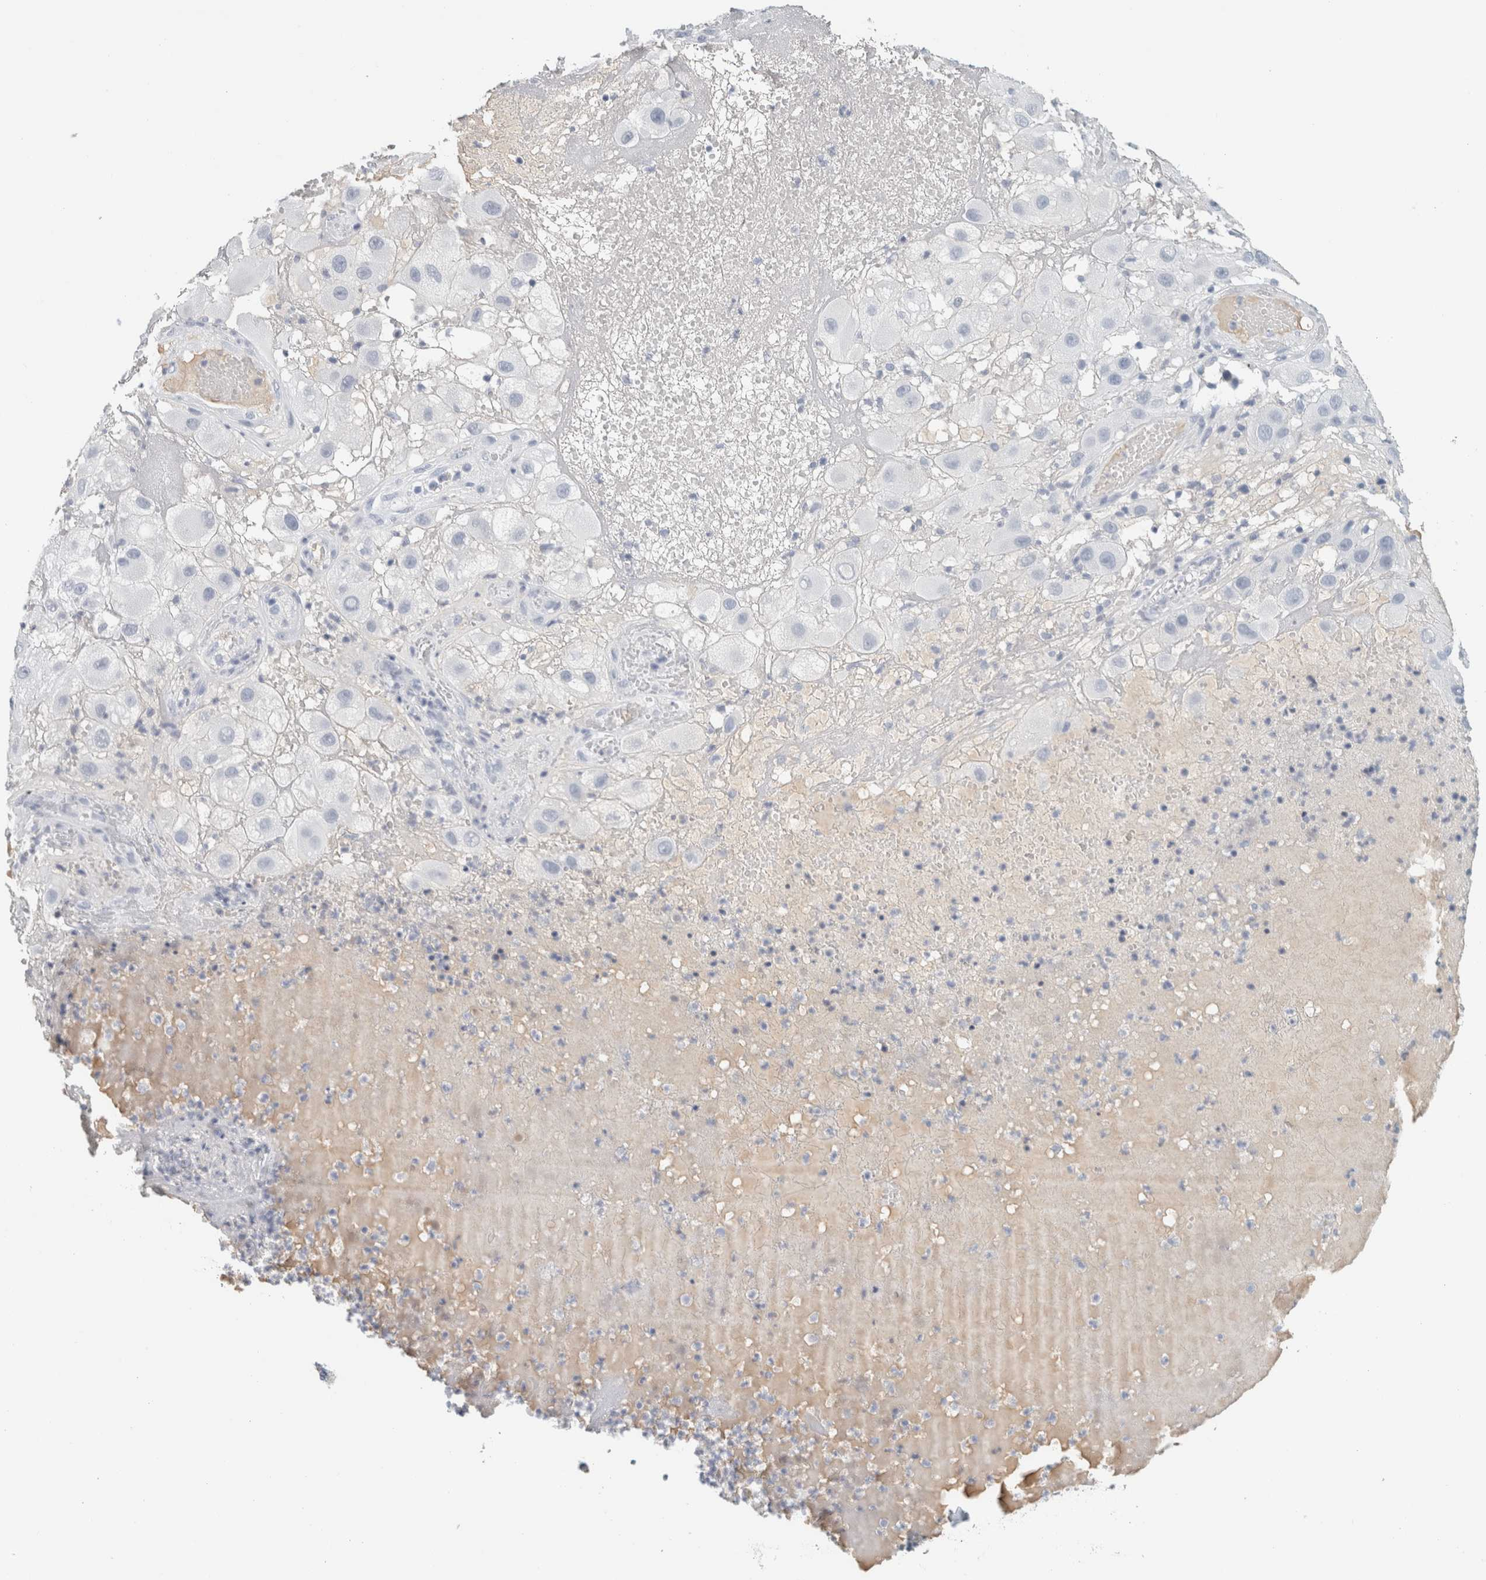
{"staining": {"intensity": "negative", "quantity": "none", "location": "none"}, "tissue": "melanoma", "cell_type": "Tumor cells", "image_type": "cancer", "snomed": [{"axis": "morphology", "description": "Malignant melanoma, NOS"}, {"axis": "topography", "description": "Skin"}], "caption": "Malignant melanoma stained for a protein using immunohistochemistry demonstrates no positivity tumor cells.", "gene": "TSPAN8", "patient": {"sex": "female", "age": 81}}